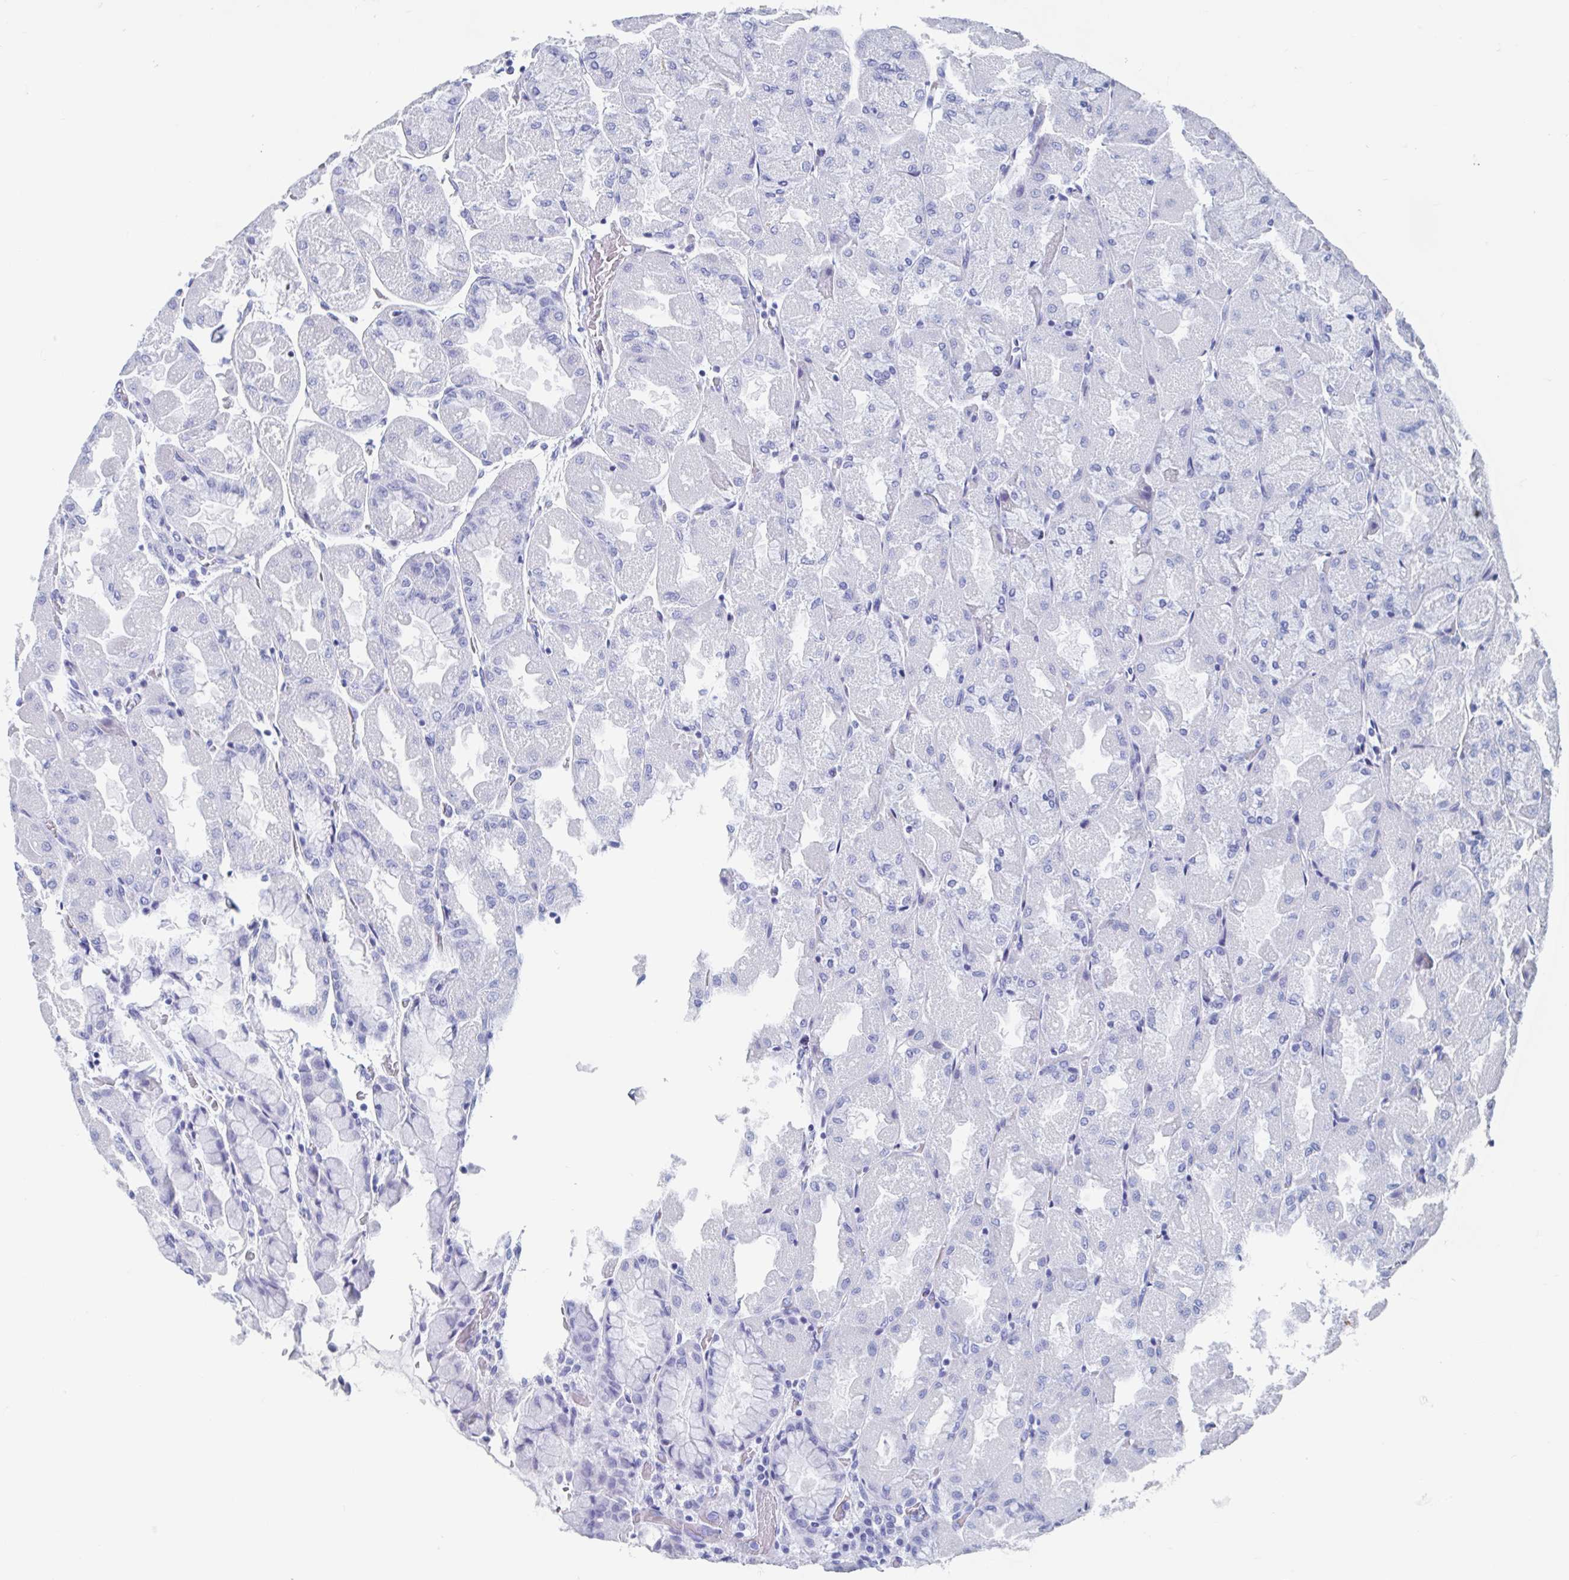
{"staining": {"intensity": "negative", "quantity": "none", "location": "none"}, "tissue": "stomach", "cell_type": "Glandular cells", "image_type": "normal", "snomed": [{"axis": "morphology", "description": "Normal tissue, NOS"}, {"axis": "topography", "description": "Stomach"}], "caption": "Micrograph shows no significant protein positivity in glandular cells of normal stomach.", "gene": "HDGFL1", "patient": {"sex": "female", "age": 61}}